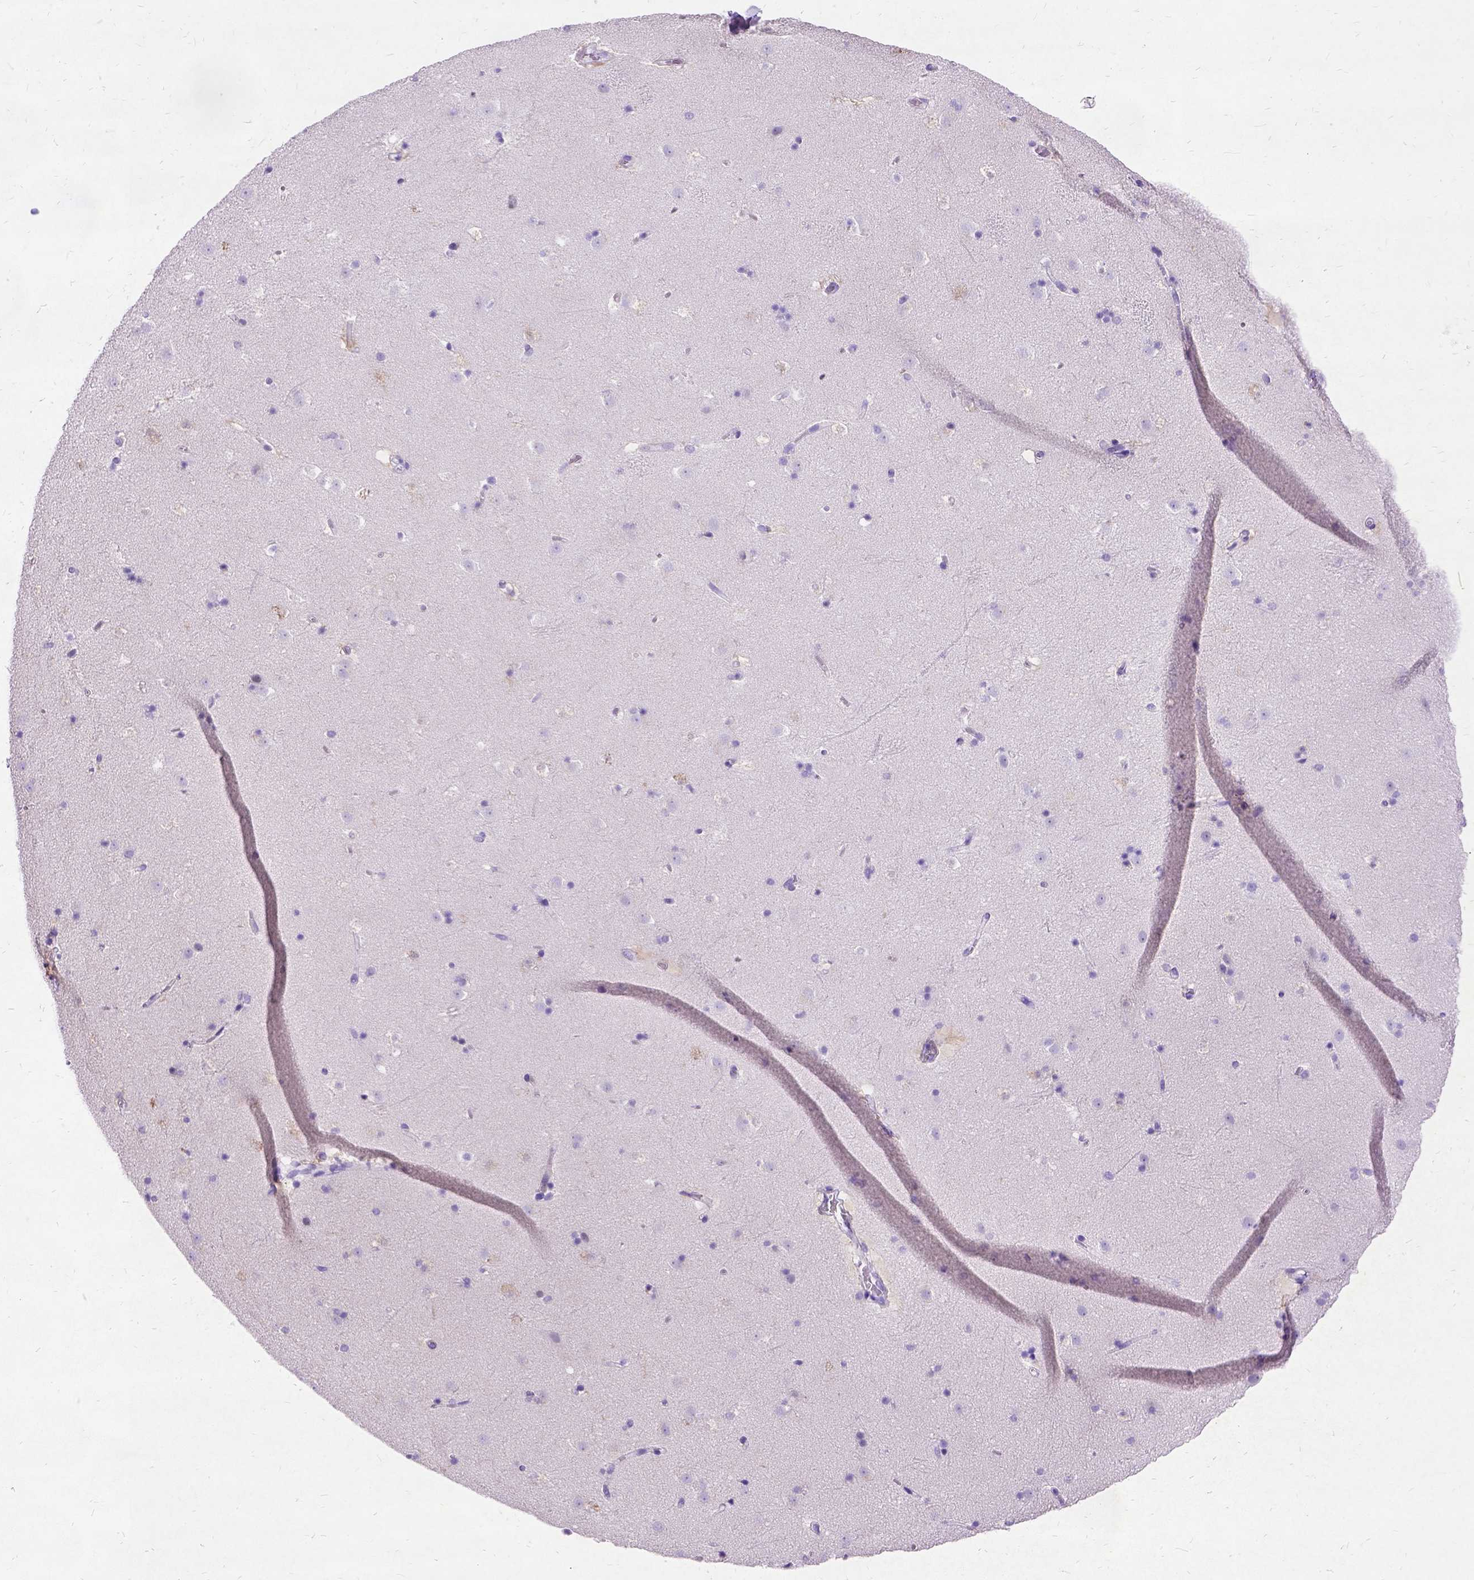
{"staining": {"intensity": "negative", "quantity": "none", "location": "none"}, "tissue": "caudate", "cell_type": "Glial cells", "image_type": "normal", "snomed": [{"axis": "morphology", "description": "Normal tissue, NOS"}, {"axis": "topography", "description": "Lateral ventricle wall"}], "caption": "DAB immunohistochemical staining of benign caudate shows no significant positivity in glial cells. (DAB (3,3'-diaminobenzidine) immunohistochemistry with hematoxylin counter stain).", "gene": "NEUROD4", "patient": {"sex": "male", "age": 37}}